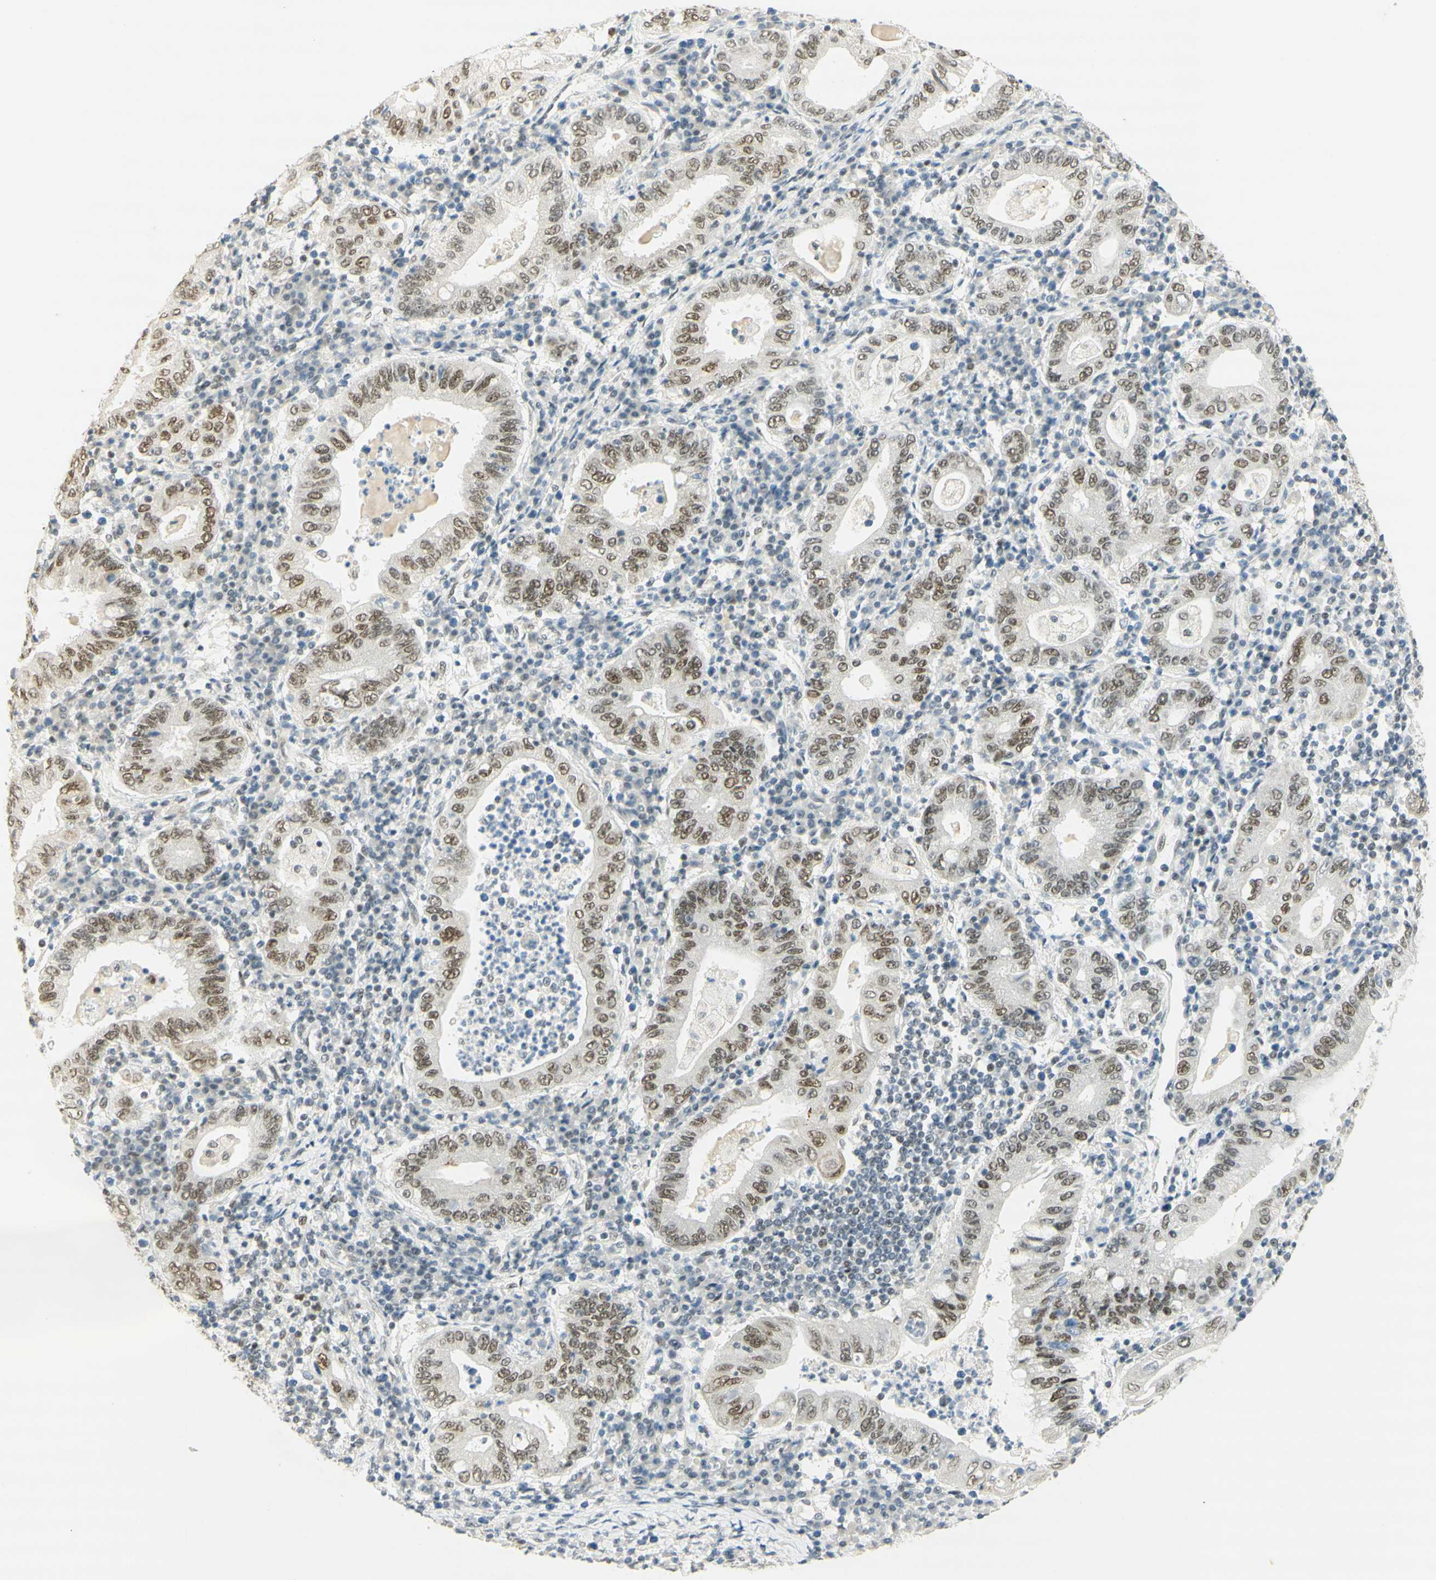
{"staining": {"intensity": "moderate", "quantity": ">75%", "location": "nuclear"}, "tissue": "stomach cancer", "cell_type": "Tumor cells", "image_type": "cancer", "snomed": [{"axis": "morphology", "description": "Normal tissue, NOS"}, {"axis": "morphology", "description": "Adenocarcinoma, NOS"}, {"axis": "topography", "description": "Esophagus"}, {"axis": "topography", "description": "Stomach, upper"}, {"axis": "topography", "description": "Peripheral nerve tissue"}], "caption": "DAB immunohistochemical staining of stomach adenocarcinoma demonstrates moderate nuclear protein positivity in about >75% of tumor cells.", "gene": "PMS2", "patient": {"sex": "male", "age": 62}}